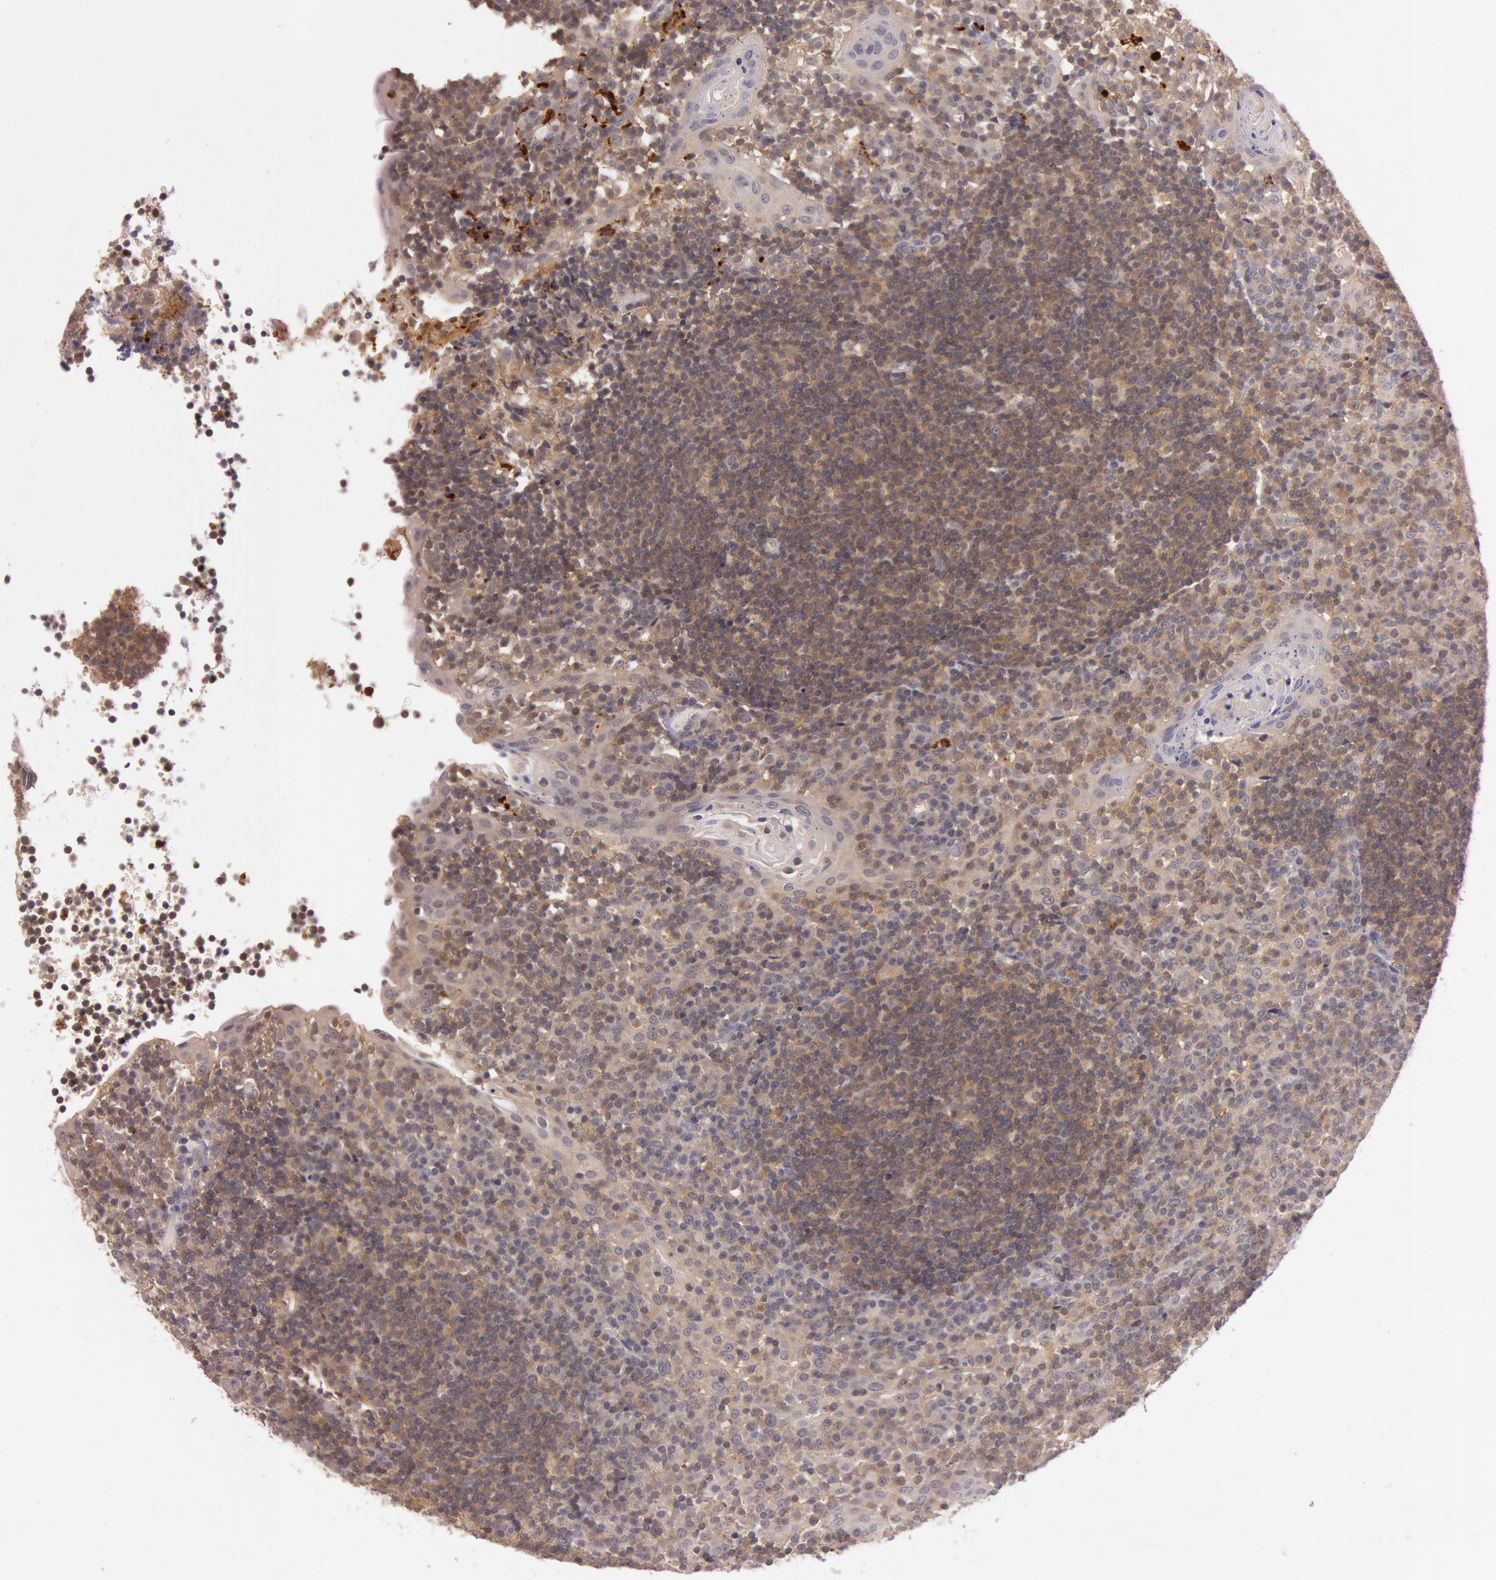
{"staining": {"intensity": "weak", "quantity": ">75%", "location": "cytoplasmic/membranous"}, "tissue": "tonsil", "cell_type": "Germinal center cells", "image_type": "normal", "snomed": [{"axis": "morphology", "description": "Normal tissue, NOS"}, {"axis": "topography", "description": "Tonsil"}], "caption": "Normal tonsil demonstrates weak cytoplasmic/membranous expression in about >75% of germinal center cells, visualized by immunohistochemistry.", "gene": "ATG2B", "patient": {"sex": "female", "age": 40}}